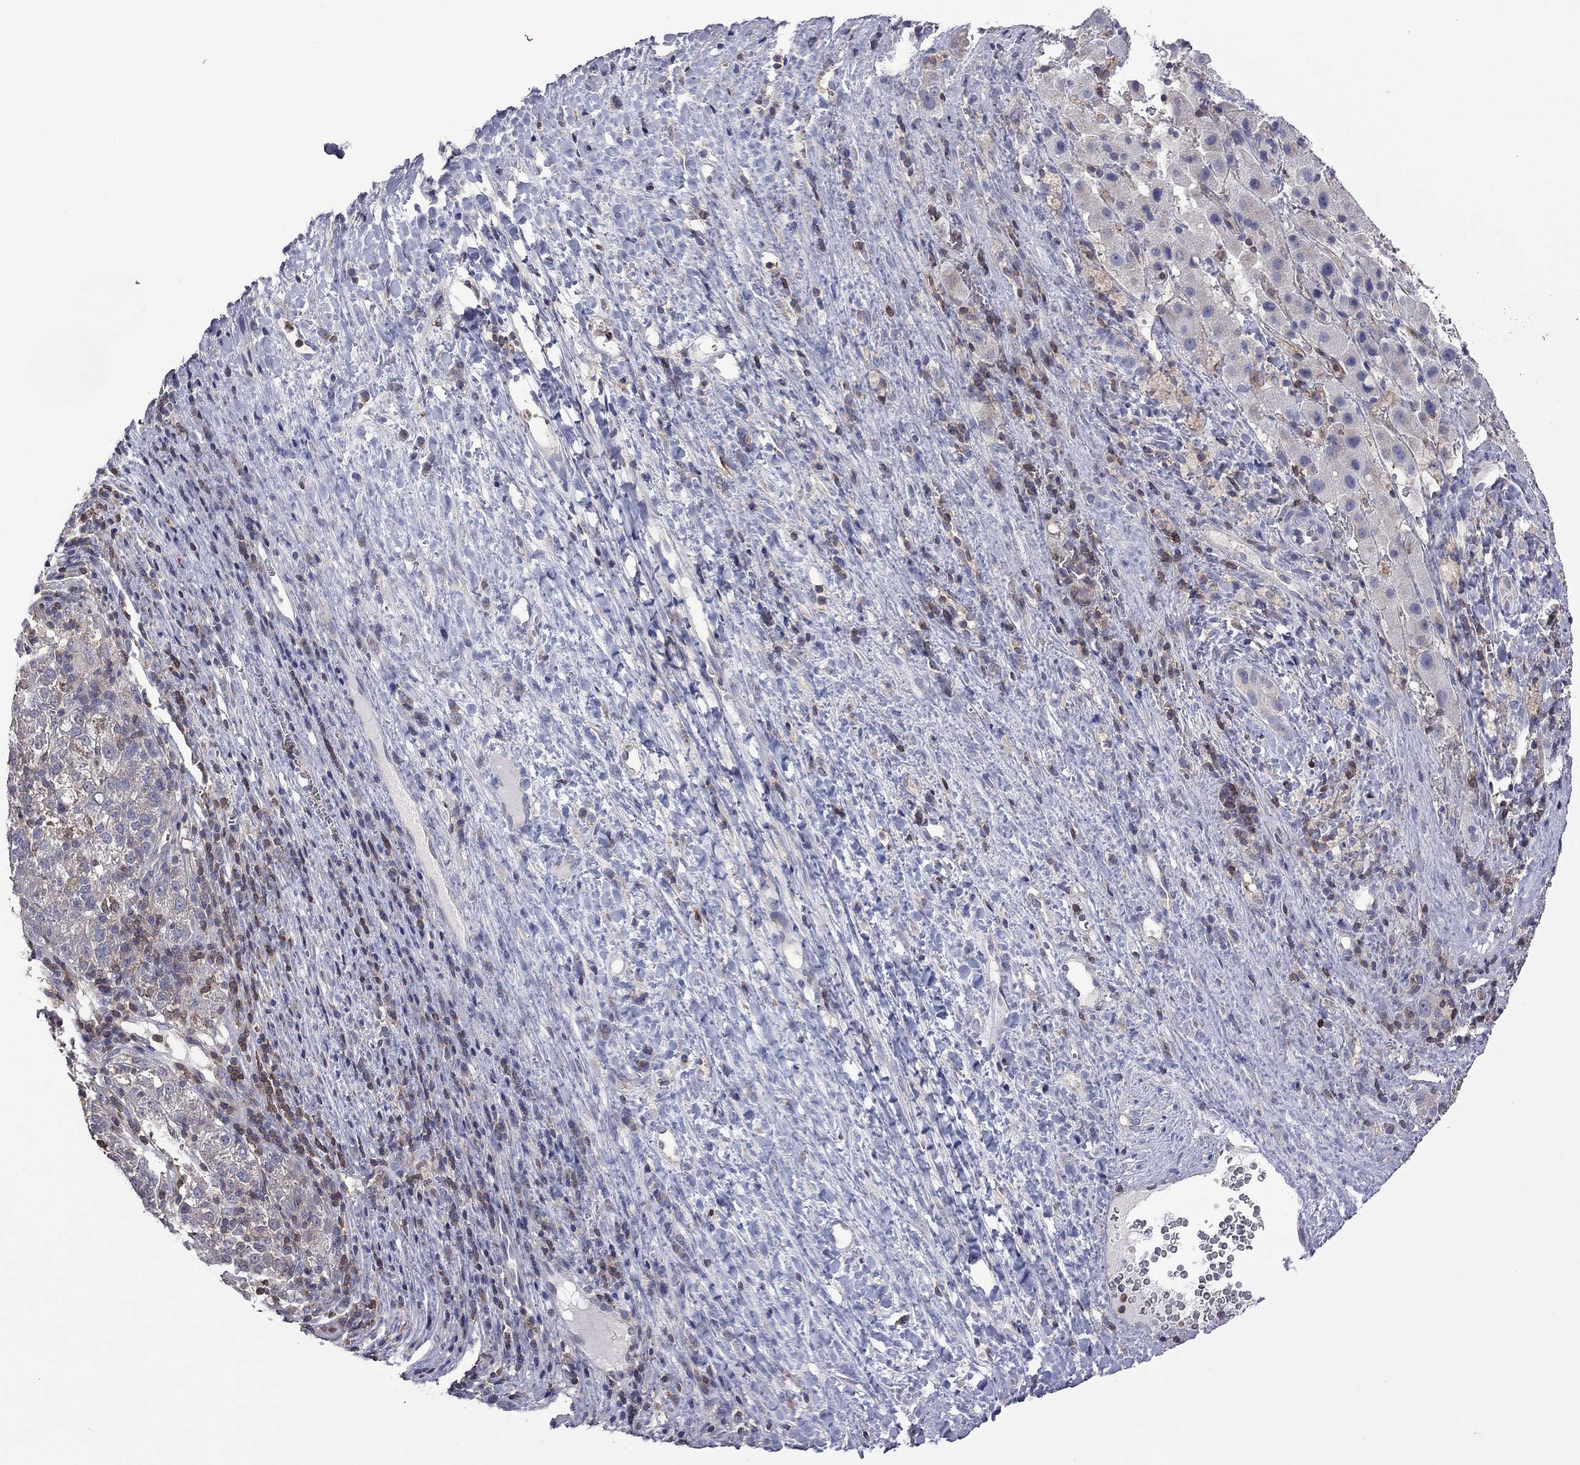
{"staining": {"intensity": "negative", "quantity": "none", "location": "none"}, "tissue": "liver cancer", "cell_type": "Tumor cells", "image_type": "cancer", "snomed": [{"axis": "morphology", "description": "Carcinoma, Hepatocellular, NOS"}, {"axis": "topography", "description": "Liver"}], "caption": "The immunohistochemistry (IHC) photomicrograph has no significant expression in tumor cells of liver cancer tissue. Nuclei are stained in blue.", "gene": "IPCEF1", "patient": {"sex": "female", "age": 60}}